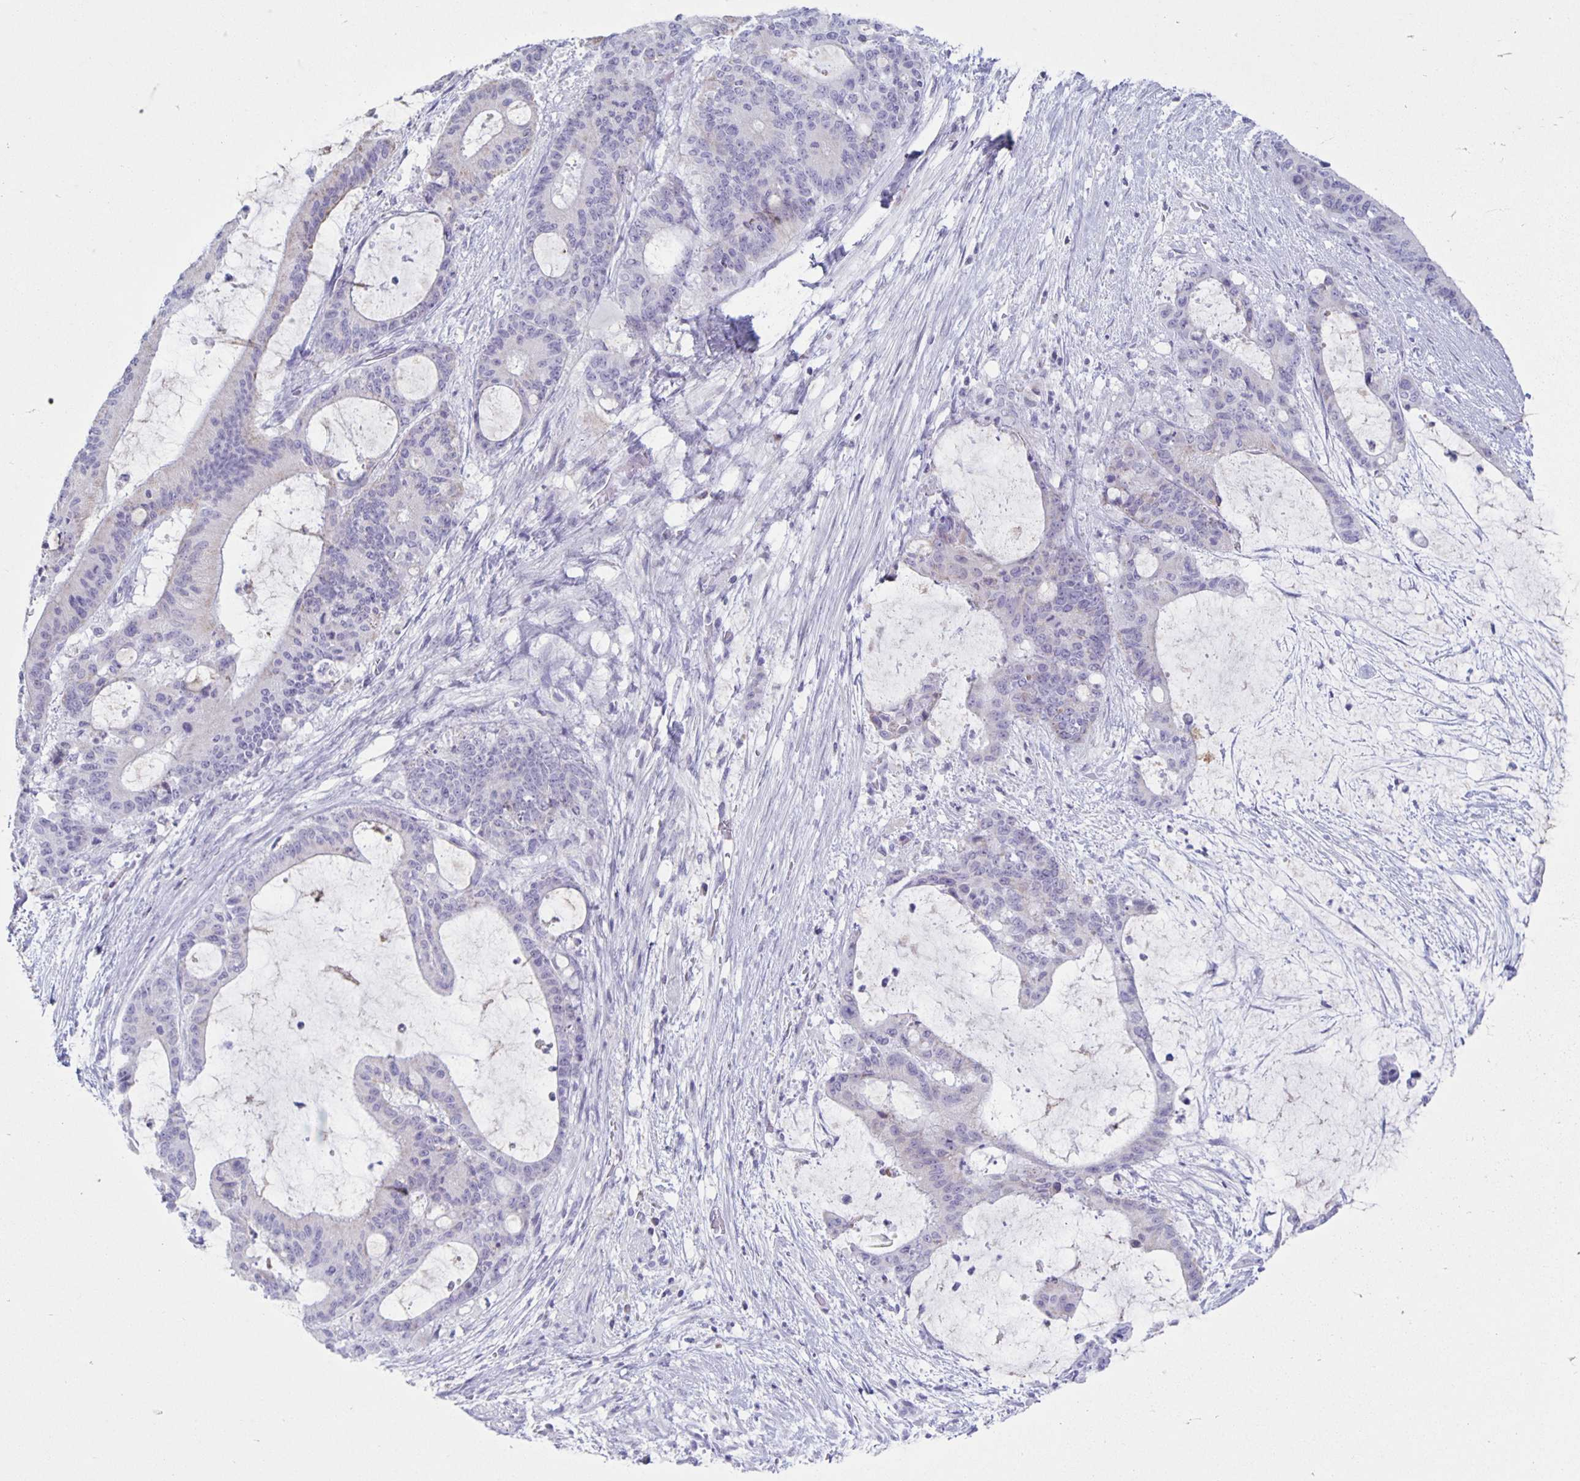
{"staining": {"intensity": "negative", "quantity": "none", "location": "none"}, "tissue": "liver cancer", "cell_type": "Tumor cells", "image_type": "cancer", "snomed": [{"axis": "morphology", "description": "Normal tissue, NOS"}, {"axis": "morphology", "description": "Cholangiocarcinoma"}, {"axis": "topography", "description": "Liver"}, {"axis": "topography", "description": "Peripheral nerve tissue"}], "caption": "The histopathology image displays no staining of tumor cells in cholangiocarcinoma (liver). (DAB IHC, high magnification).", "gene": "CT45A5", "patient": {"sex": "female", "age": 73}}